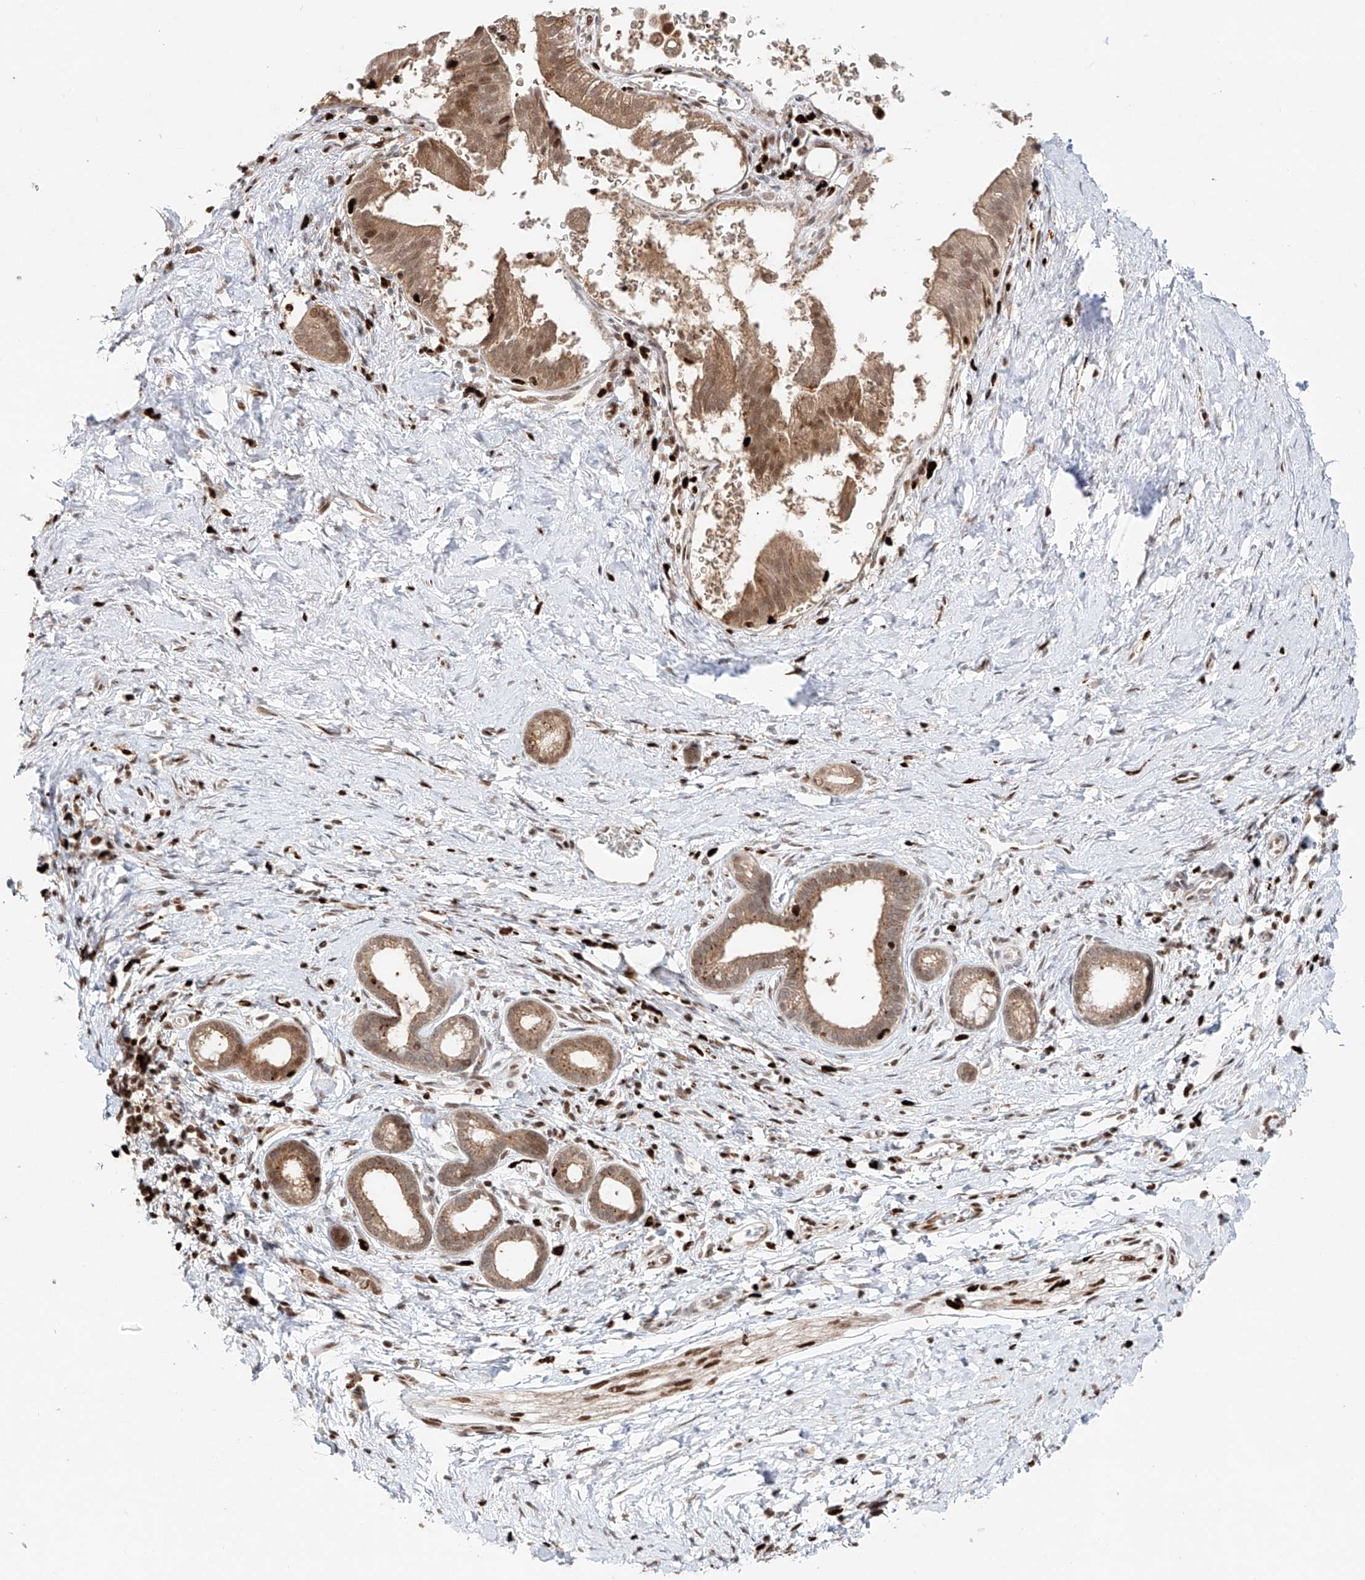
{"staining": {"intensity": "moderate", "quantity": ">75%", "location": "cytoplasmic/membranous,nuclear"}, "tissue": "pancreatic cancer", "cell_type": "Tumor cells", "image_type": "cancer", "snomed": [{"axis": "morphology", "description": "Adenocarcinoma, NOS"}, {"axis": "topography", "description": "Pancreas"}], "caption": "Pancreatic cancer (adenocarcinoma) stained with IHC demonstrates moderate cytoplasmic/membranous and nuclear staining in approximately >75% of tumor cells.", "gene": "DZIP1L", "patient": {"sex": "female", "age": 72}}